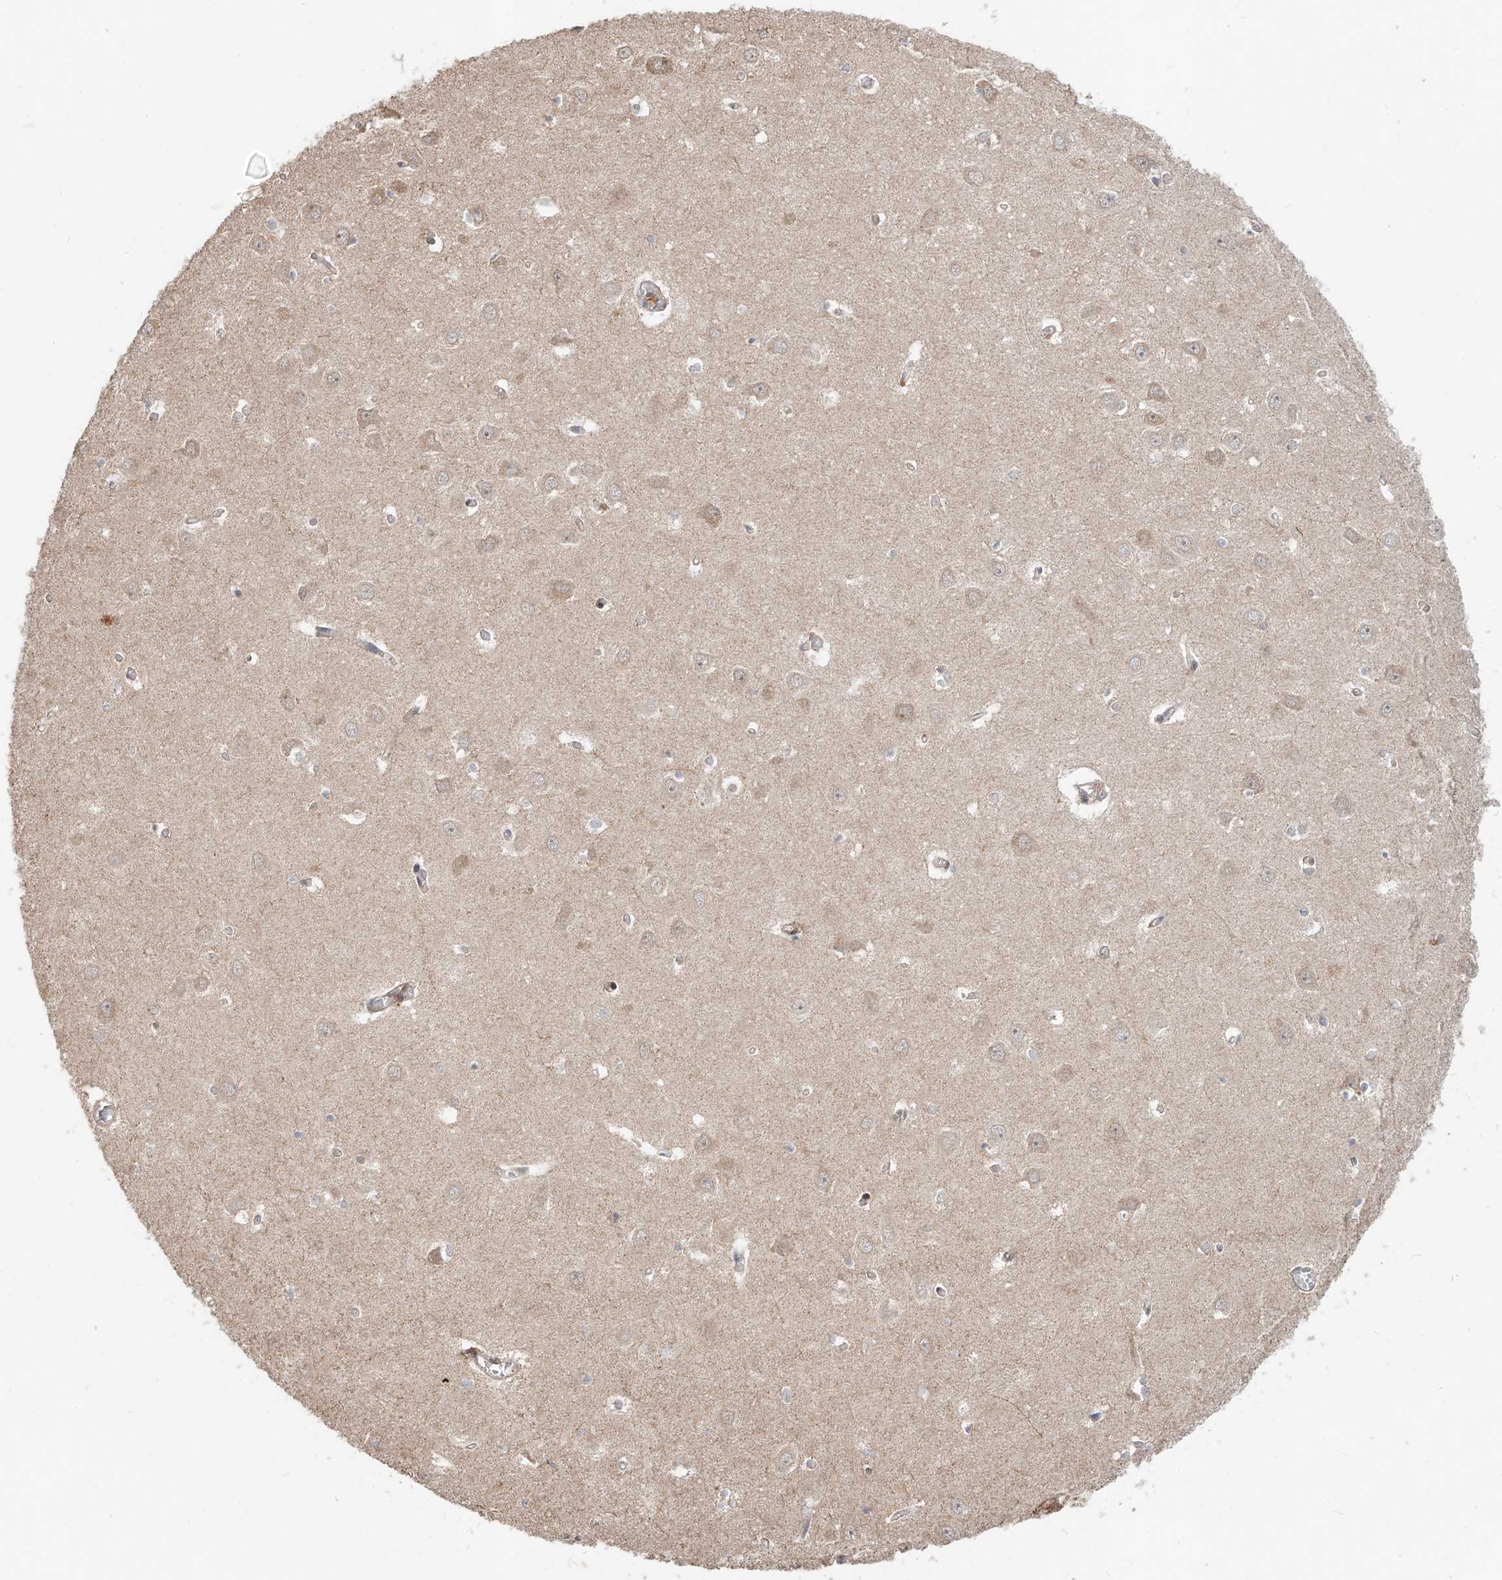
{"staining": {"intensity": "weak", "quantity": "<25%", "location": "cytoplasmic/membranous"}, "tissue": "hippocampus", "cell_type": "Glial cells", "image_type": "normal", "snomed": [{"axis": "morphology", "description": "Normal tissue, NOS"}, {"axis": "topography", "description": "Hippocampus"}], "caption": "Glial cells show no significant staining in unremarkable hippocampus. (Stains: DAB (3,3'-diaminobenzidine) immunohistochemistry (IHC) with hematoxylin counter stain, Microscopy: brightfield microscopy at high magnification).", "gene": "STX19", "patient": {"sex": "male", "age": 70}}